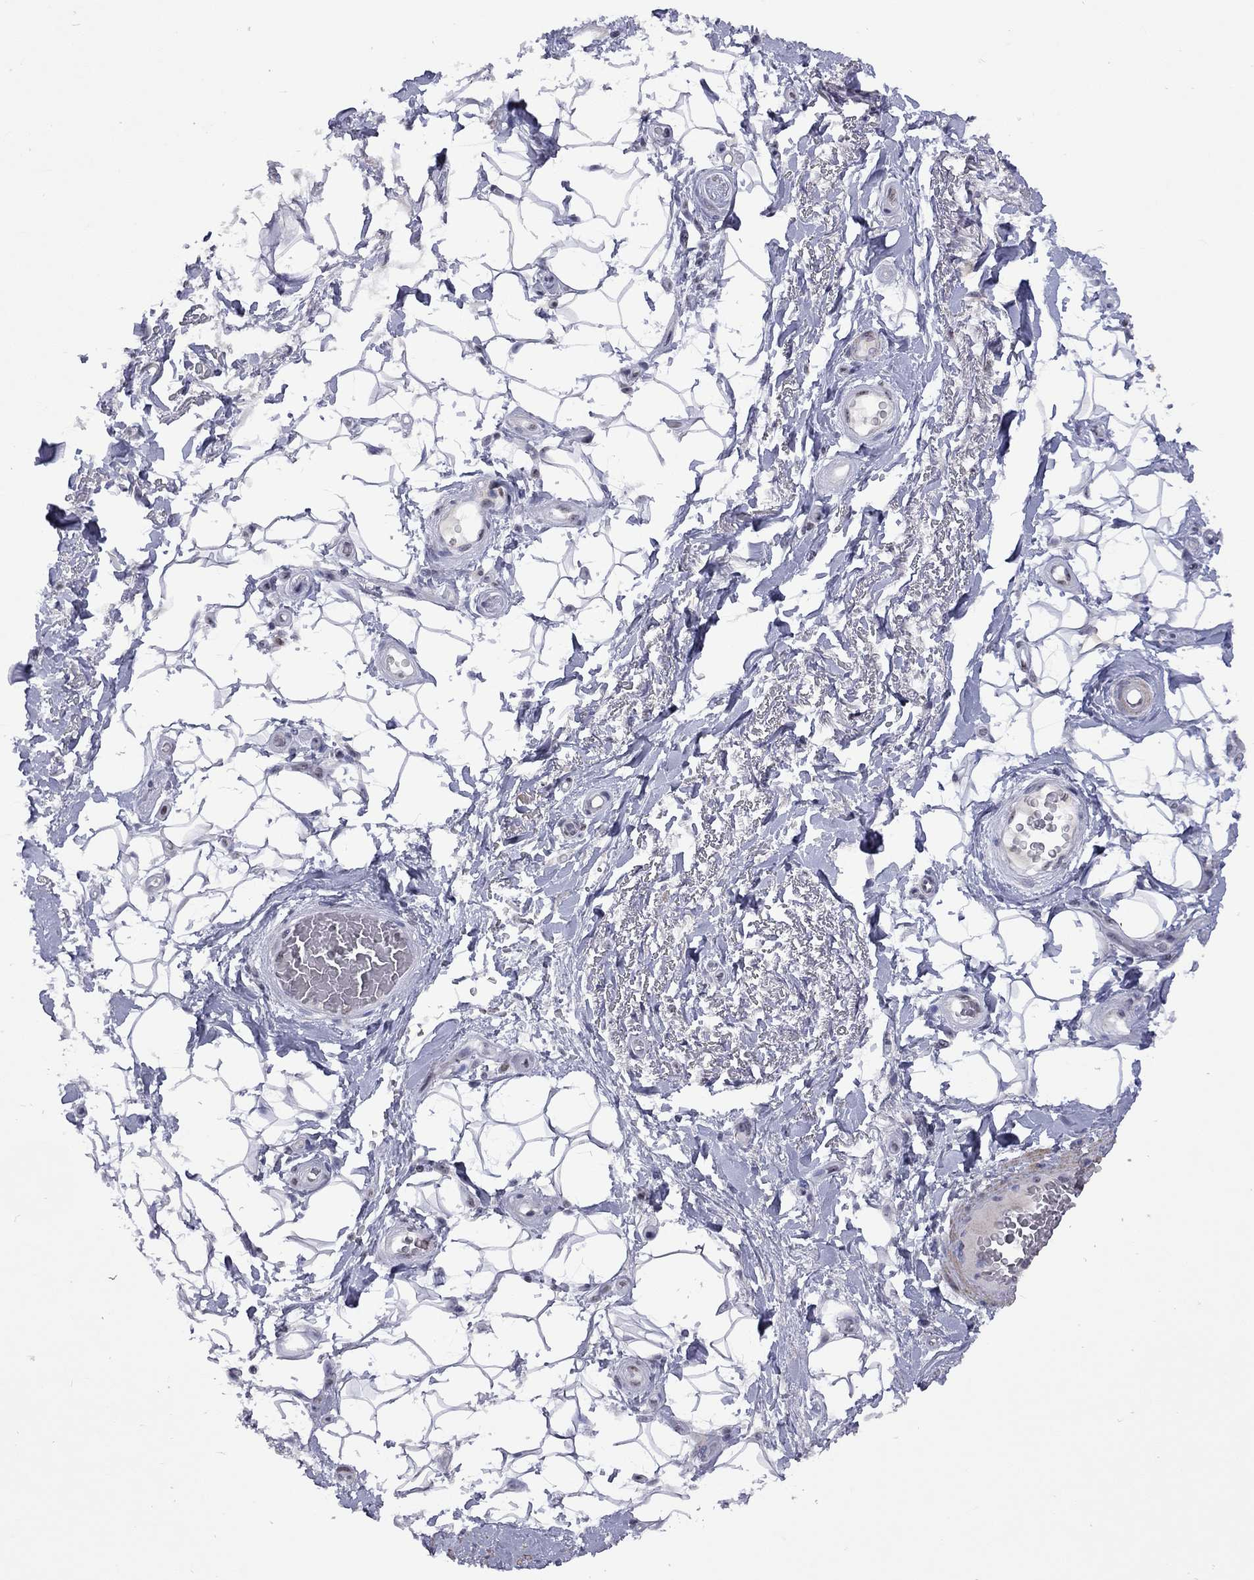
{"staining": {"intensity": "moderate", "quantity": "<25%", "location": "cytoplasmic/membranous"}, "tissue": "adipose tissue", "cell_type": "Adipocytes", "image_type": "normal", "snomed": [{"axis": "morphology", "description": "Normal tissue, NOS"}, {"axis": "topography", "description": "Anal"}, {"axis": "topography", "description": "Peripheral nerve tissue"}], "caption": "Moderate cytoplasmic/membranous staining is identified in approximately <25% of adipocytes in unremarkable adipose tissue. The protein of interest is stained brown, and the nuclei are stained in blue (DAB IHC with brightfield microscopy, high magnification).", "gene": "SPOUT1", "patient": {"sex": "male", "age": 53}}